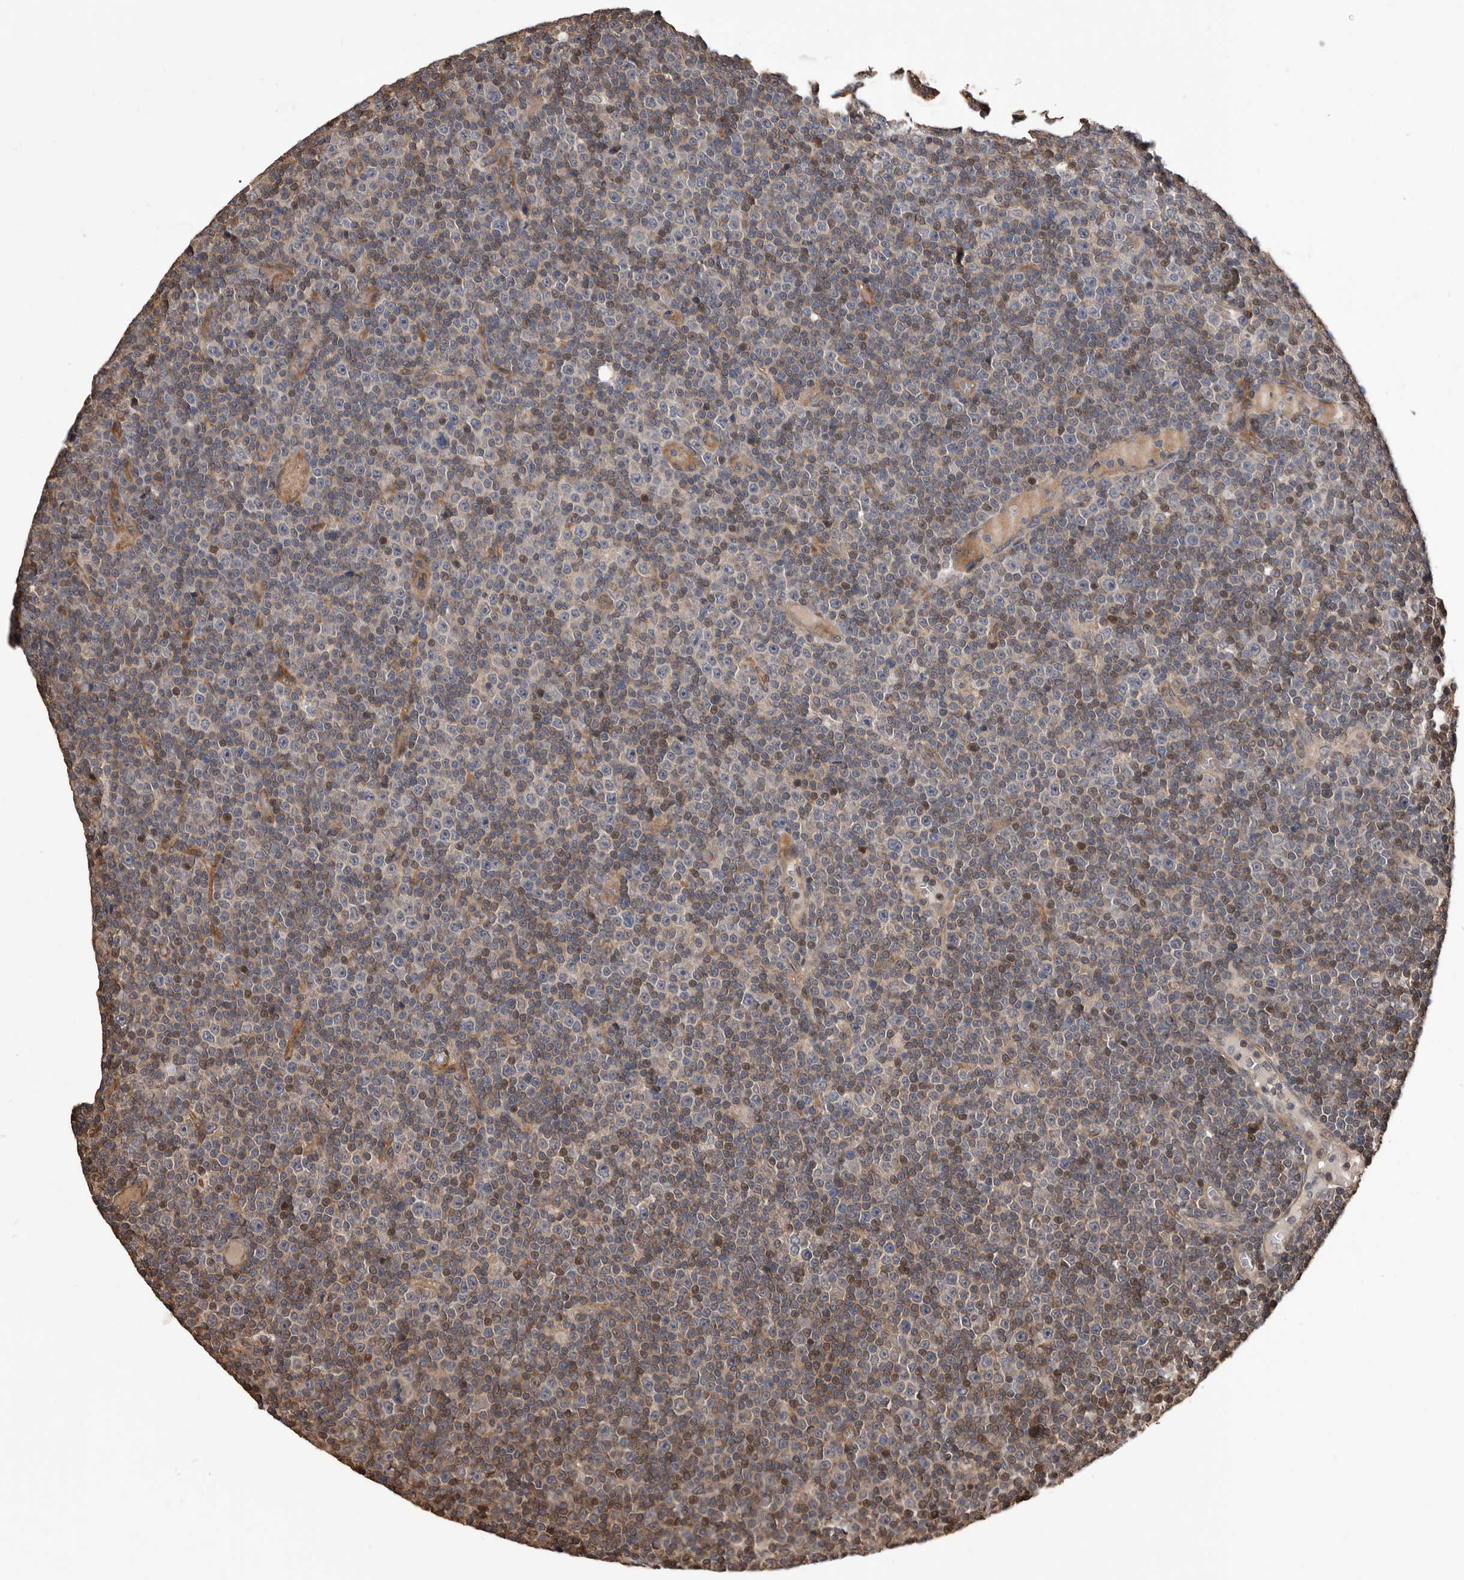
{"staining": {"intensity": "negative", "quantity": "none", "location": "none"}, "tissue": "lymphoma", "cell_type": "Tumor cells", "image_type": "cancer", "snomed": [{"axis": "morphology", "description": "Malignant lymphoma, non-Hodgkin's type, Low grade"}, {"axis": "topography", "description": "Lymph node"}], "caption": "An image of human malignant lymphoma, non-Hodgkin's type (low-grade) is negative for staining in tumor cells. (Stains: DAB immunohistochemistry (IHC) with hematoxylin counter stain, Microscopy: brightfield microscopy at high magnification).", "gene": "ADAMTS2", "patient": {"sex": "female", "age": 67}}